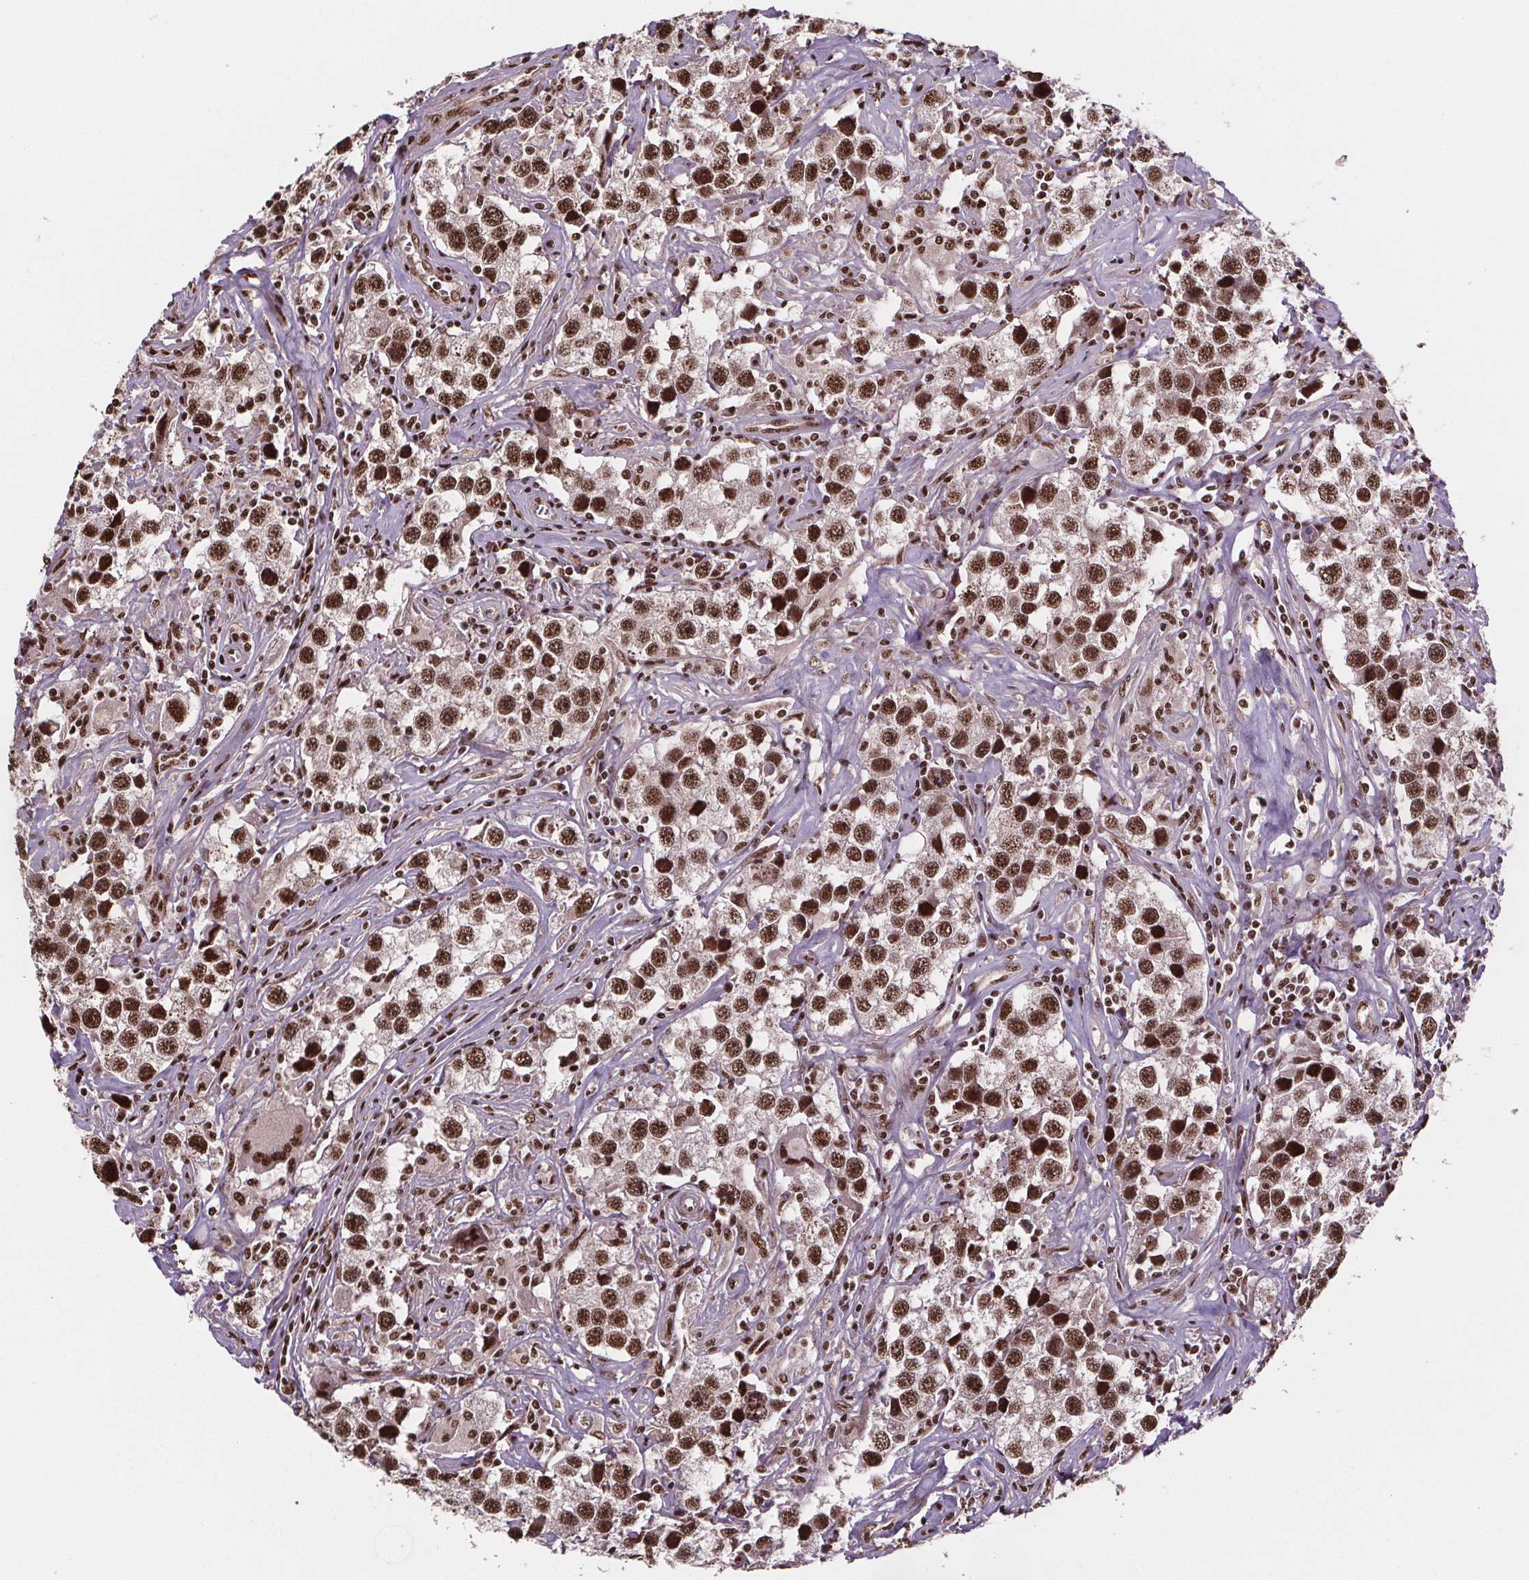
{"staining": {"intensity": "strong", "quantity": ">75%", "location": "nuclear"}, "tissue": "testis cancer", "cell_type": "Tumor cells", "image_type": "cancer", "snomed": [{"axis": "morphology", "description": "Seminoma, NOS"}, {"axis": "topography", "description": "Testis"}], "caption": "A high-resolution image shows immunohistochemistry (IHC) staining of testis cancer (seminoma), which demonstrates strong nuclear positivity in approximately >75% of tumor cells.", "gene": "JARID2", "patient": {"sex": "male", "age": 49}}